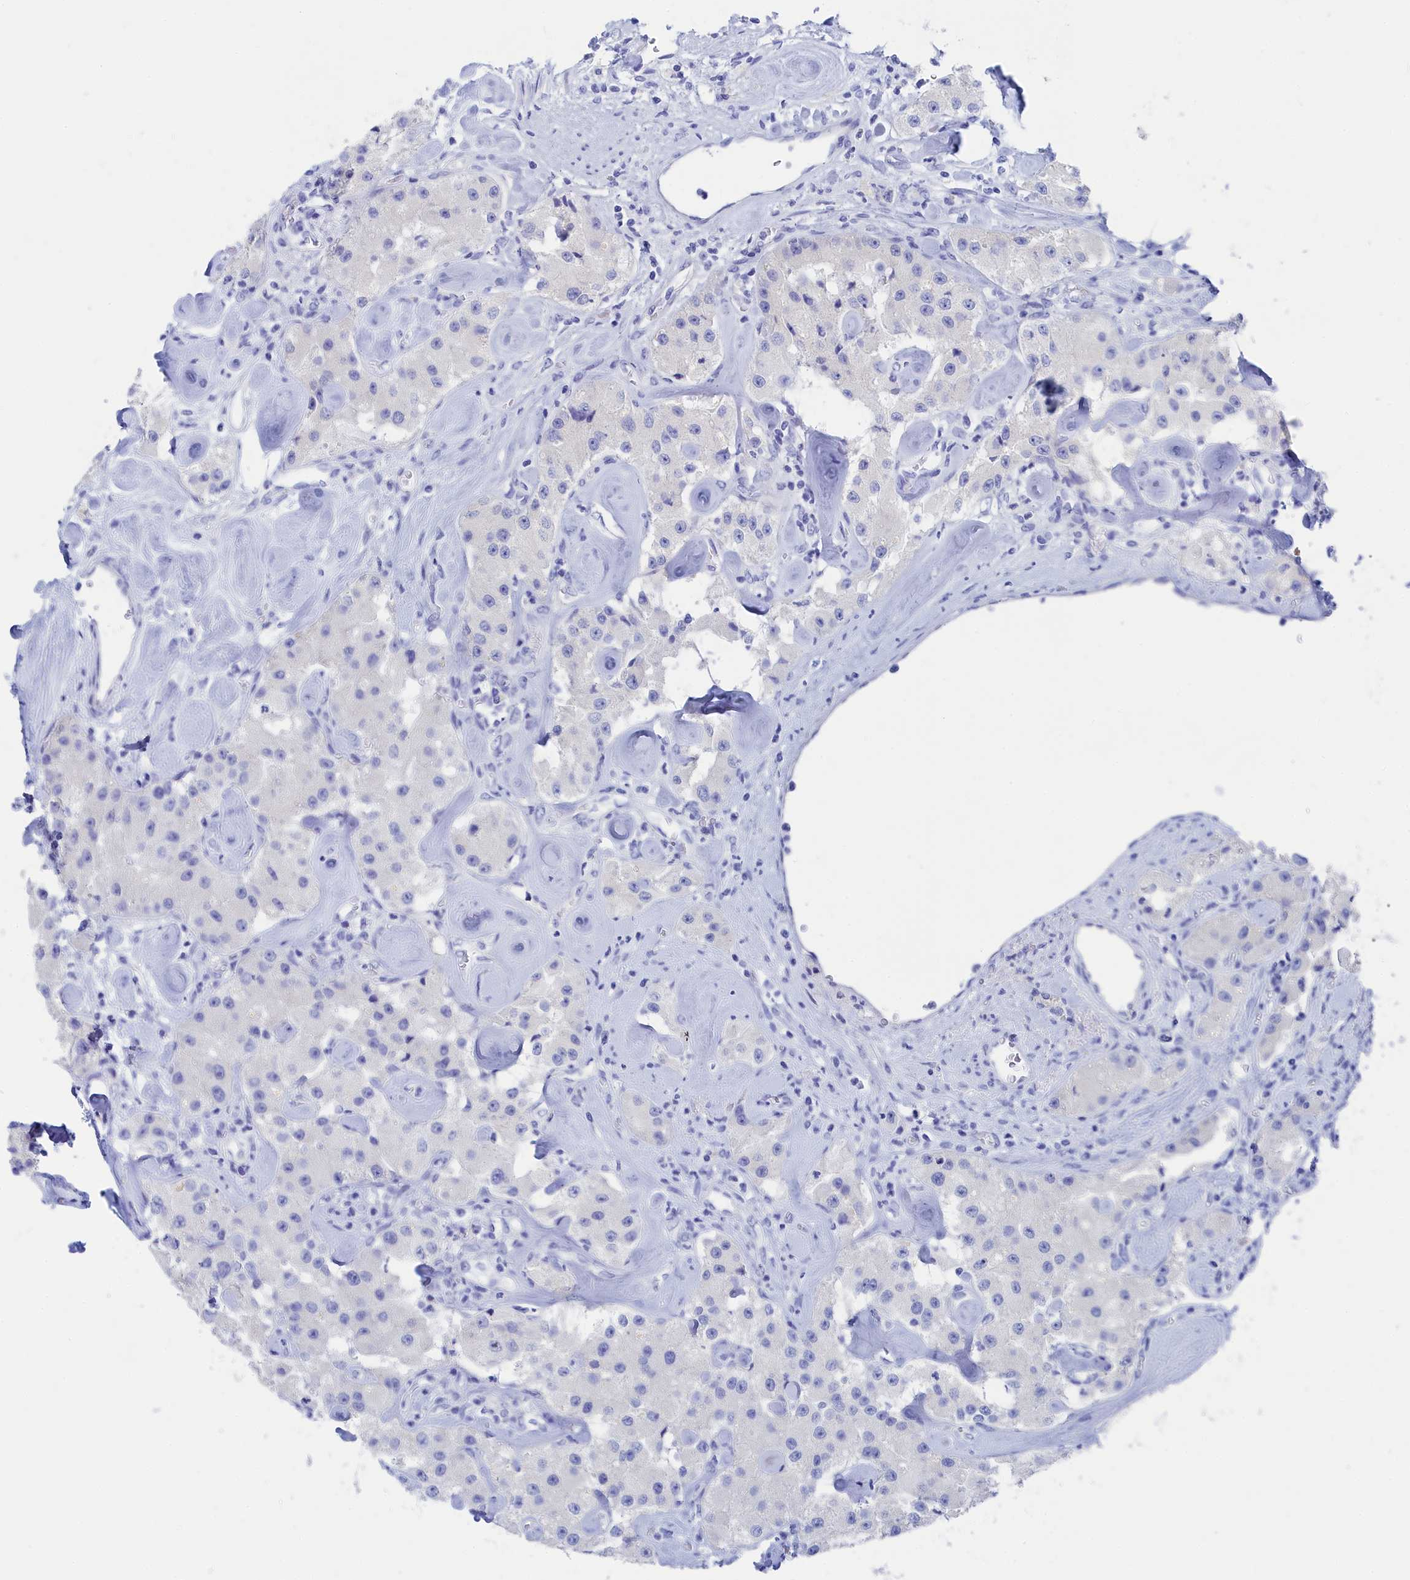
{"staining": {"intensity": "negative", "quantity": "none", "location": "none"}, "tissue": "carcinoid", "cell_type": "Tumor cells", "image_type": "cancer", "snomed": [{"axis": "morphology", "description": "Carcinoid, malignant, NOS"}, {"axis": "topography", "description": "Pancreas"}], "caption": "The histopathology image exhibits no staining of tumor cells in malignant carcinoid.", "gene": "TRIM10", "patient": {"sex": "male", "age": 41}}